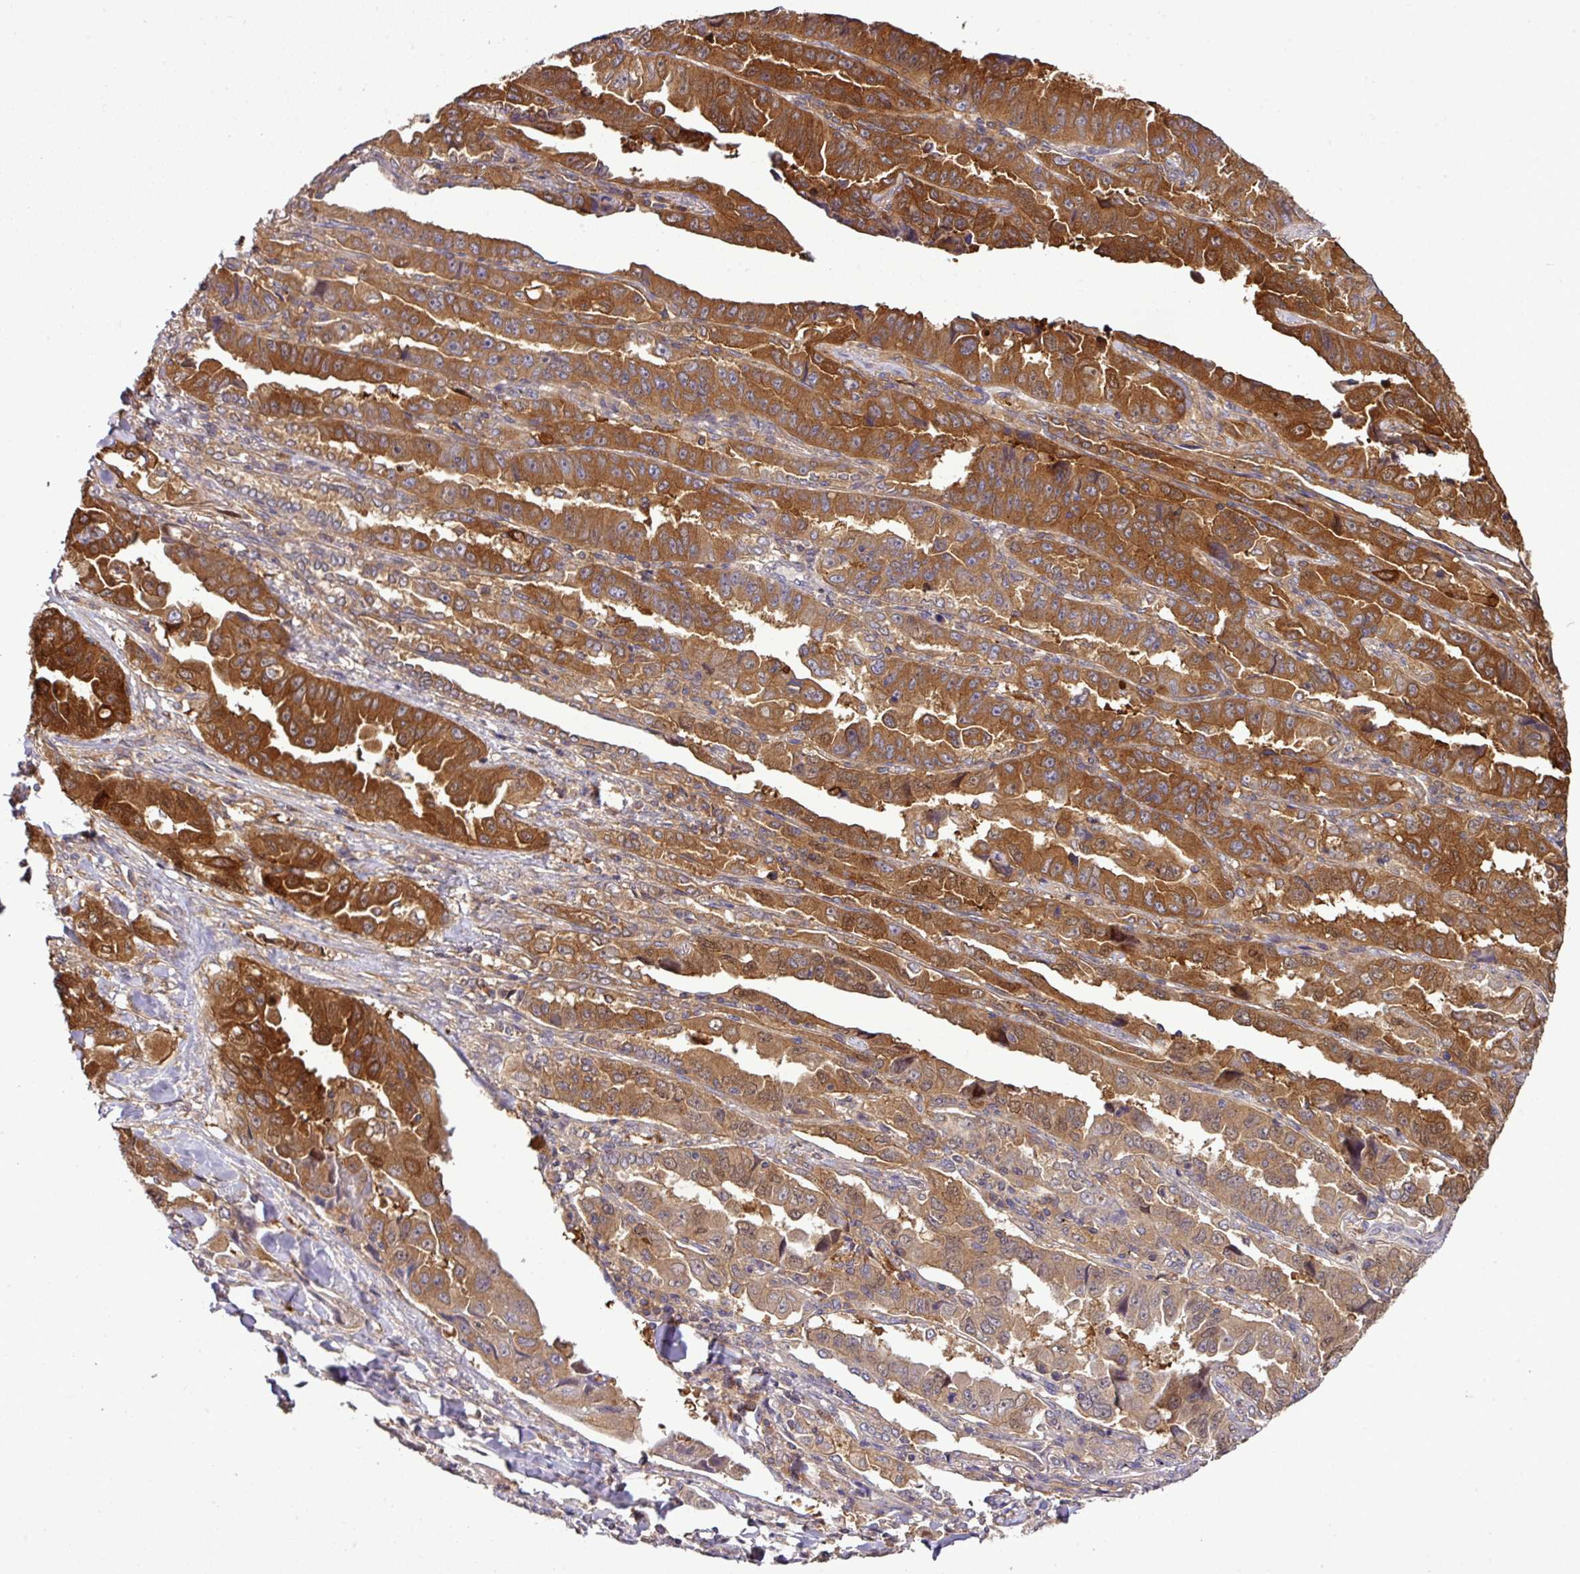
{"staining": {"intensity": "moderate", "quantity": ">75%", "location": "cytoplasmic/membranous"}, "tissue": "lung cancer", "cell_type": "Tumor cells", "image_type": "cancer", "snomed": [{"axis": "morphology", "description": "Adenocarcinoma, NOS"}, {"axis": "topography", "description": "Lung"}], "caption": "Adenocarcinoma (lung) stained with a brown dye demonstrates moderate cytoplasmic/membranous positive positivity in approximately >75% of tumor cells.", "gene": "TMEM107", "patient": {"sex": "female", "age": 51}}